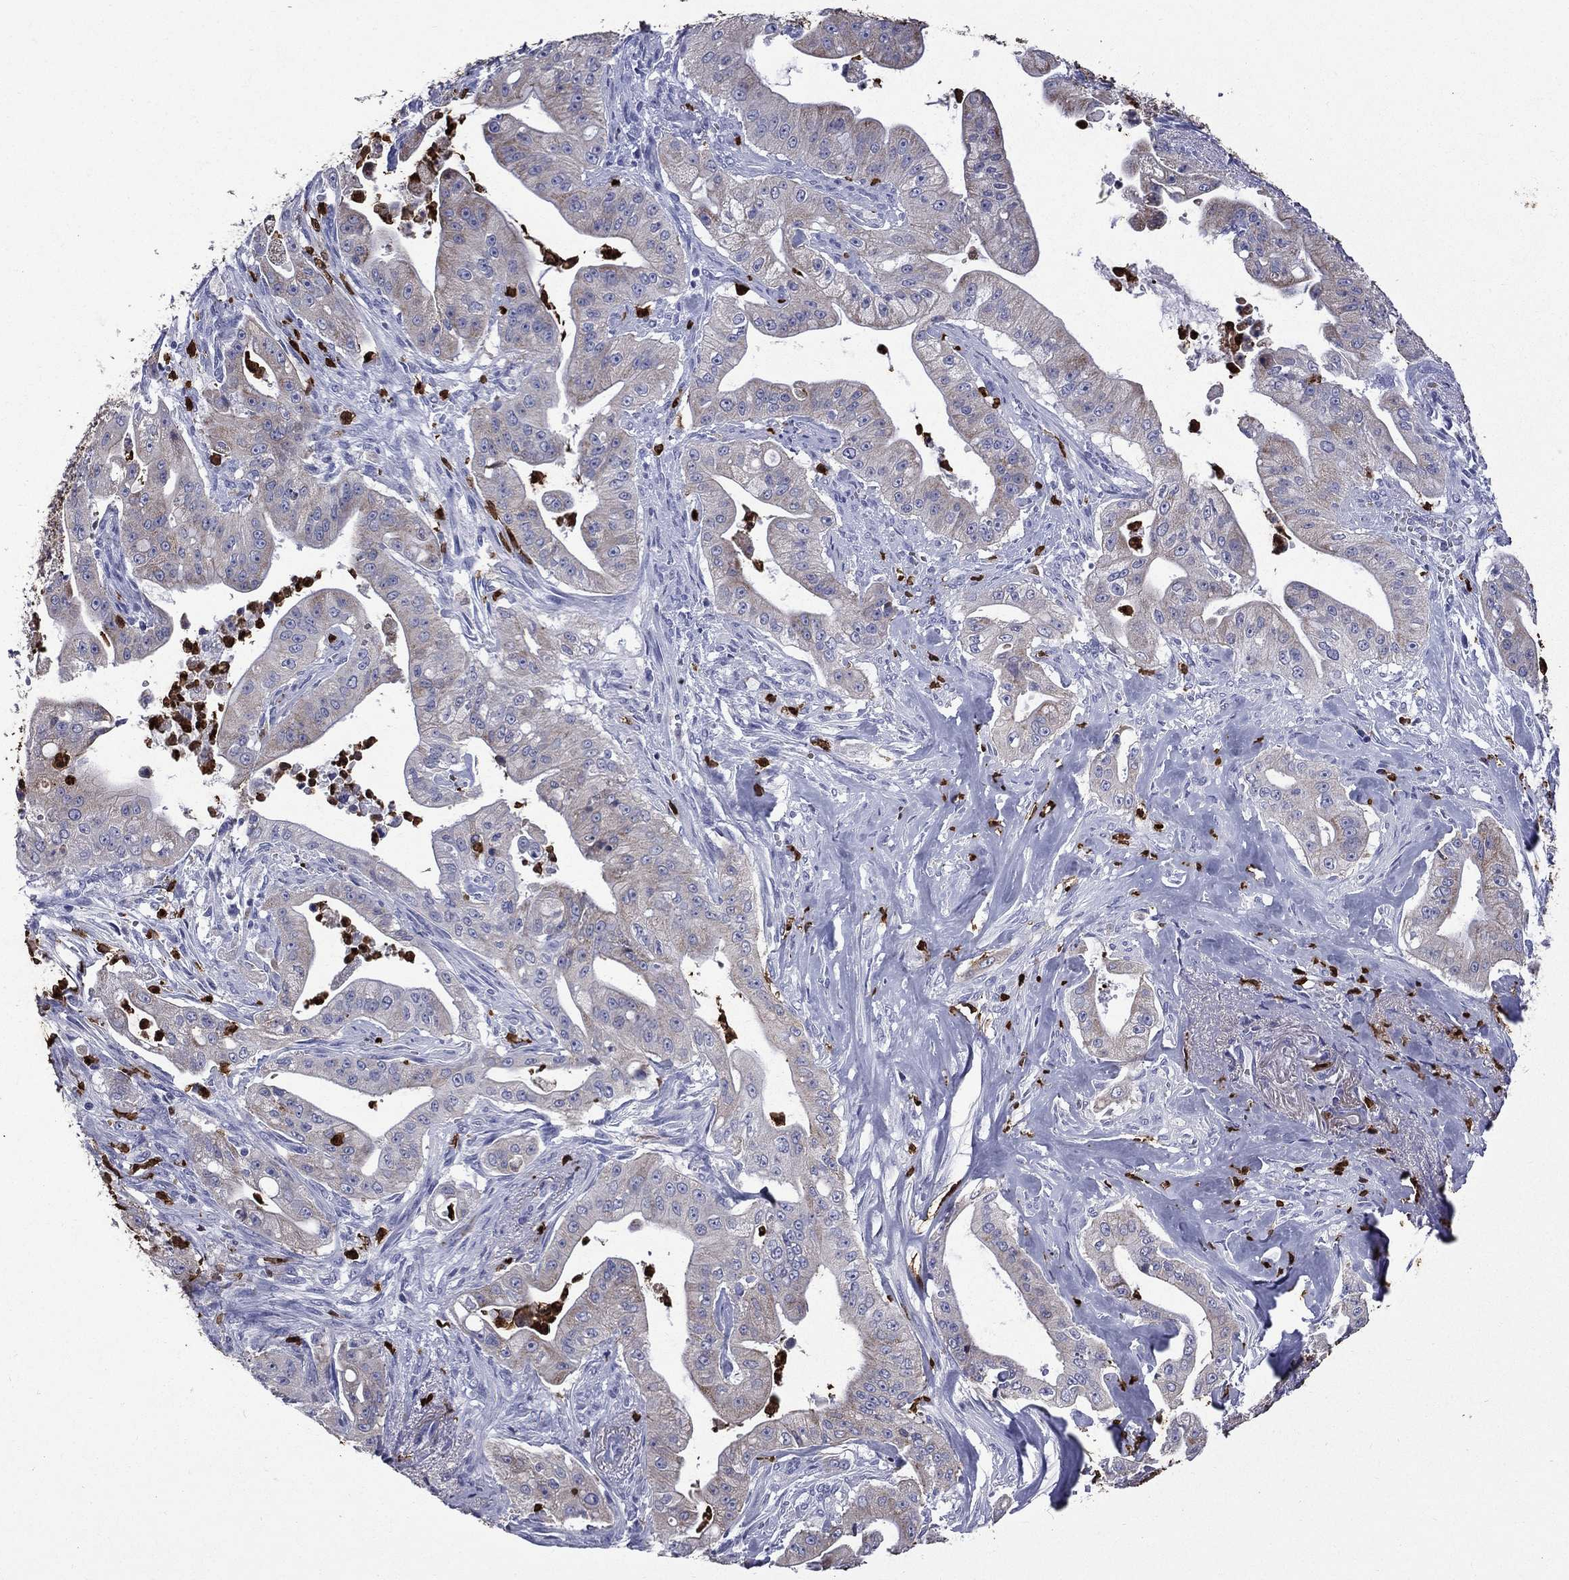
{"staining": {"intensity": "weak", "quantity": "<25%", "location": "cytoplasmic/membranous"}, "tissue": "pancreatic cancer", "cell_type": "Tumor cells", "image_type": "cancer", "snomed": [{"axis": "morphology", "description": "Normal tissue, NOS"}, {"axis": "morphology", "description": "Inflammation, NOS"}, {"axis": "morphology", "description": "Adenocarcinoma, NOS"}, {"axis": "topography", "description": "Pancreas"}], "caption": "Histopathology image shows no significant protein positivity in tumor cells of pancreatic adenocarcinoma. (DAB IHC, high magnification).", "gene": "TRIM29", "patient": {"sex": "male", "age": 57}}